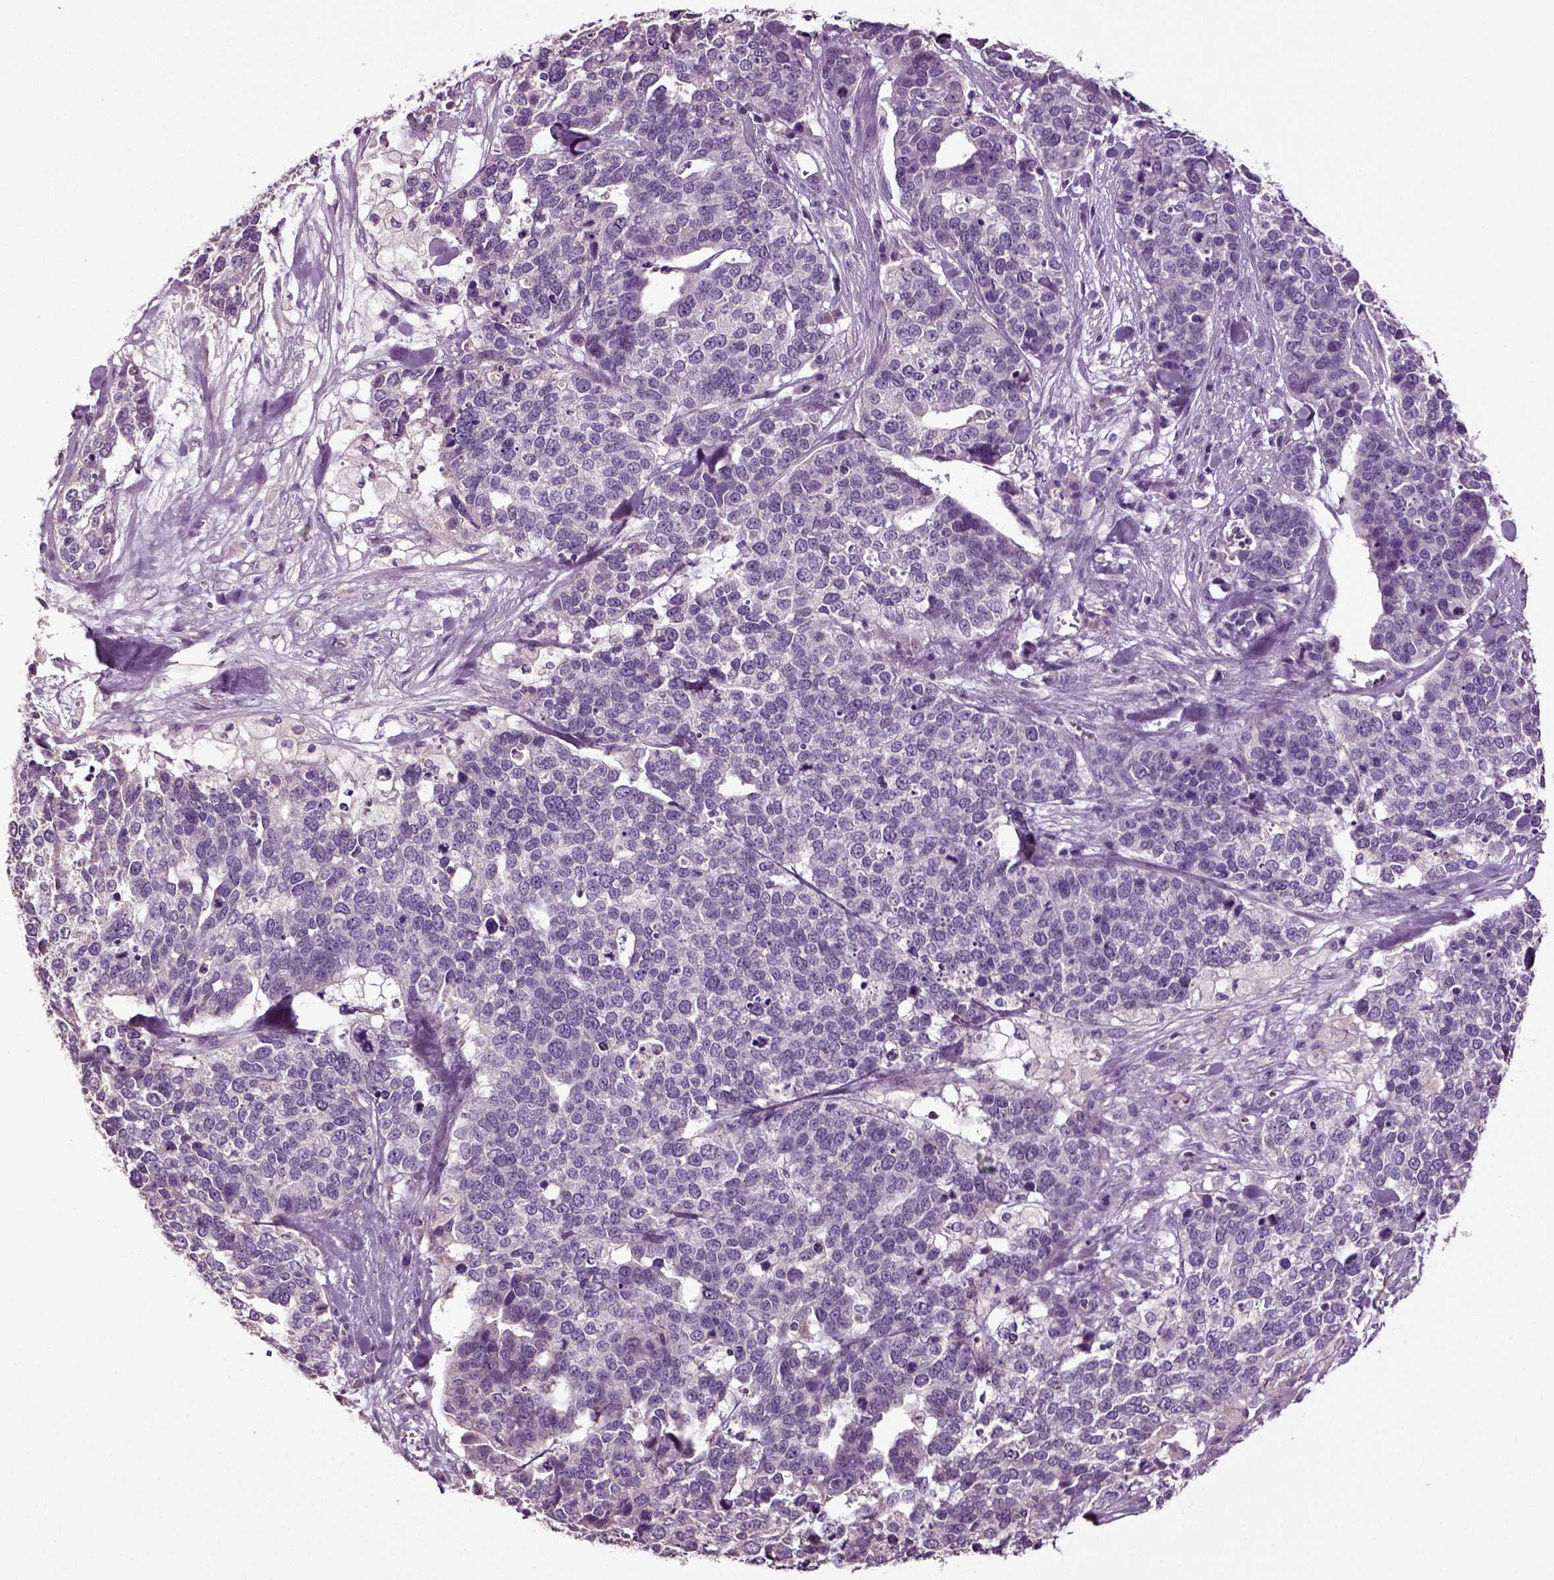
{"staining": {"intensity": "negative", "quantity": "none", "location": "none"}, "tissue": "ovarian cancer", "cell_type": "Tumor cells", "image_type": "cancer", "snomed": [{"axis": "morphology", "description": "Carcinoma, endometroid"}, {"axis": "topography", "description": "Ovary"}], "caption": "A high-resolution photomicrograph shows immunohistochemistry (IHC) staining of endometroid carcinoma (ovarian), which exhibits no significant positivity in tumor cells.", "gene": "DEFB118", "patient": {"sex": "female", "age": 65}}